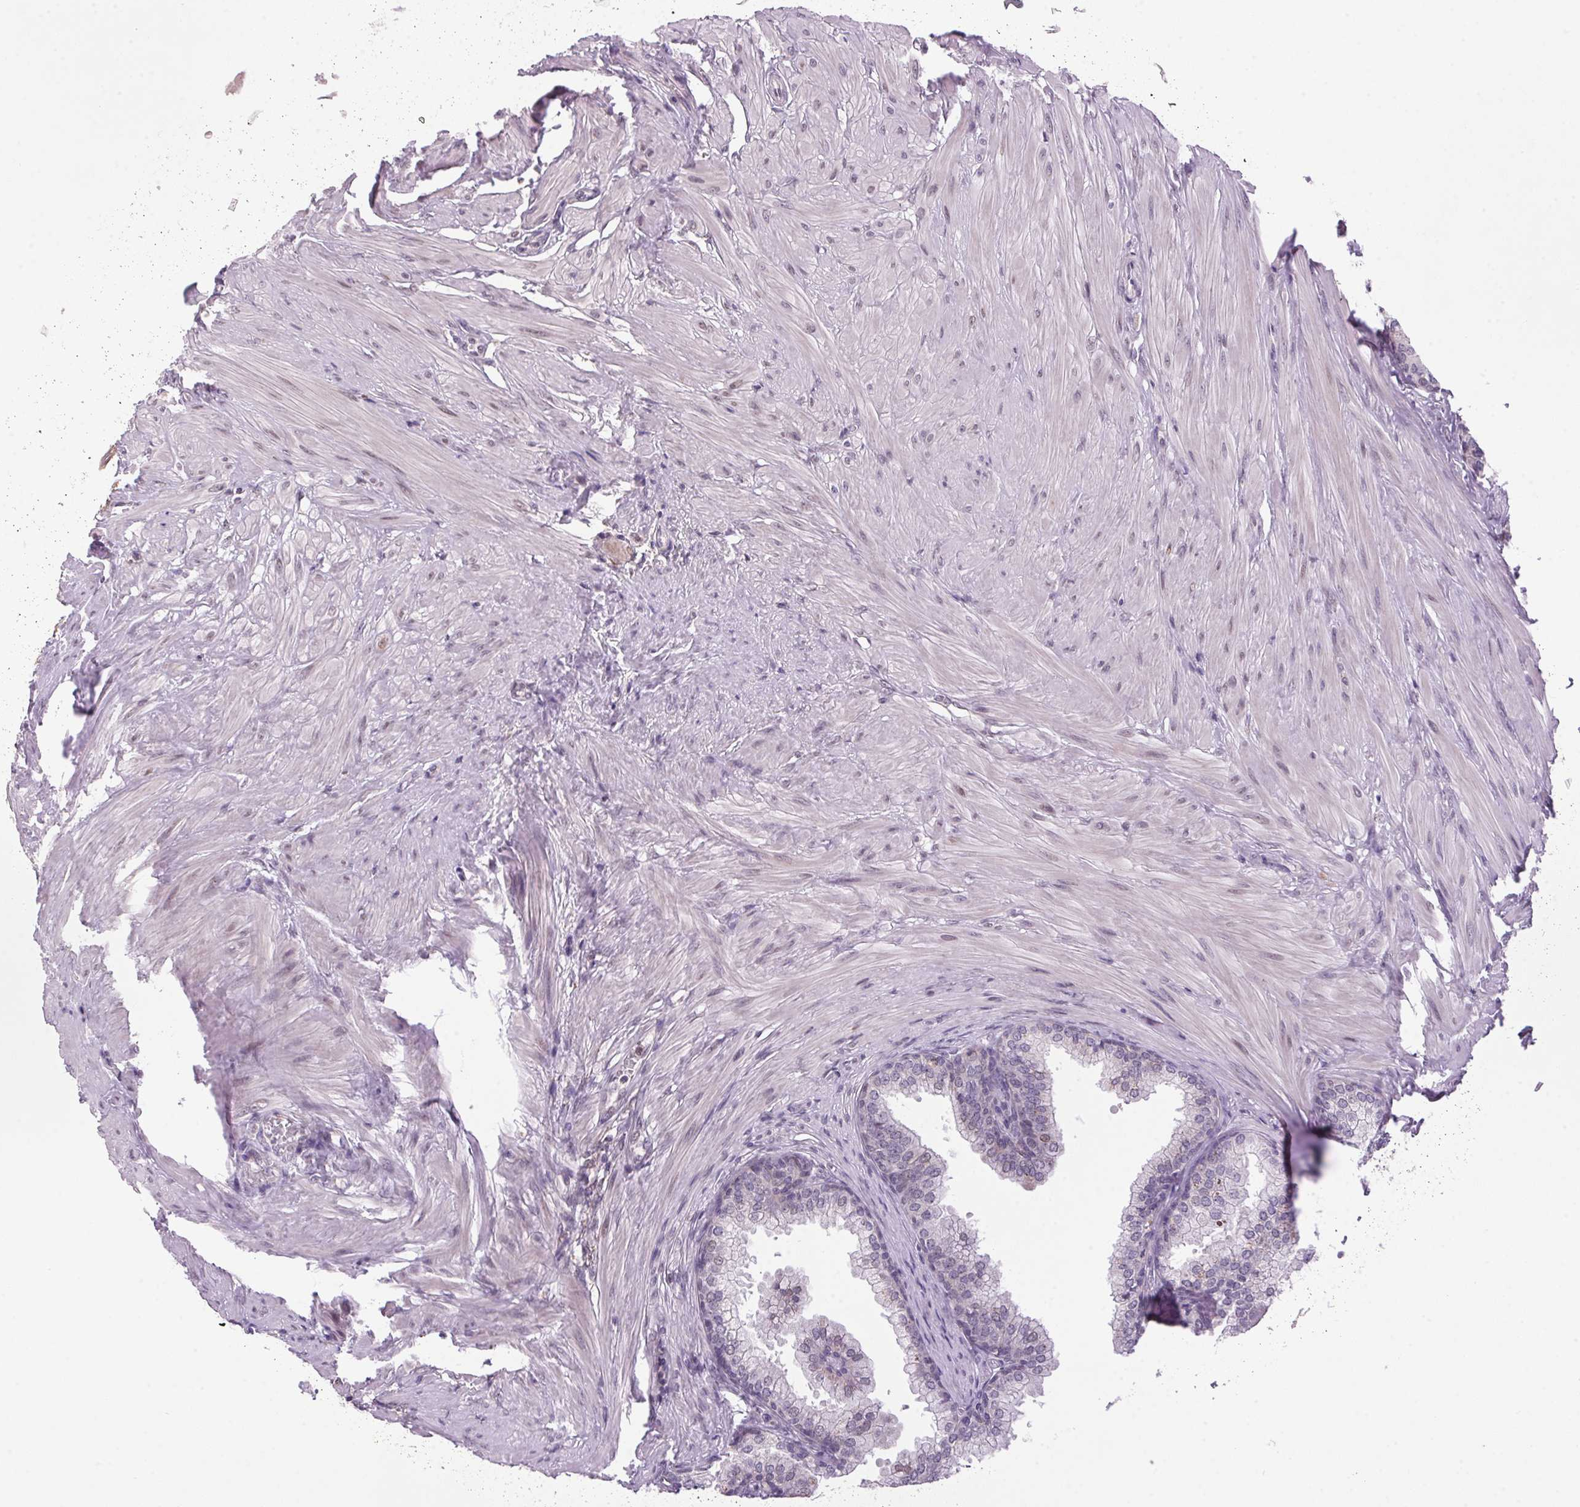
{"staining": {"intensity": "weak", "quantity": "<25%", "location": "cytoplasmic/membranous"}, "tissue": "prostate", "cell_type": "Glandular cells", "image_type": "normal", "snomed": [{"axis": "morphology", "description": "Normal tissue, NOS"}, {"axis": "topography", "description": "Prostate"}, {"axis": "topography", "description": "Peripheral nerve tissue"}], "caption": "Image shows no significant protein expression in glandular cells of normal prostate.", "gene": "AKR1E2", "patient": {"sex": "male", "age": 55}}